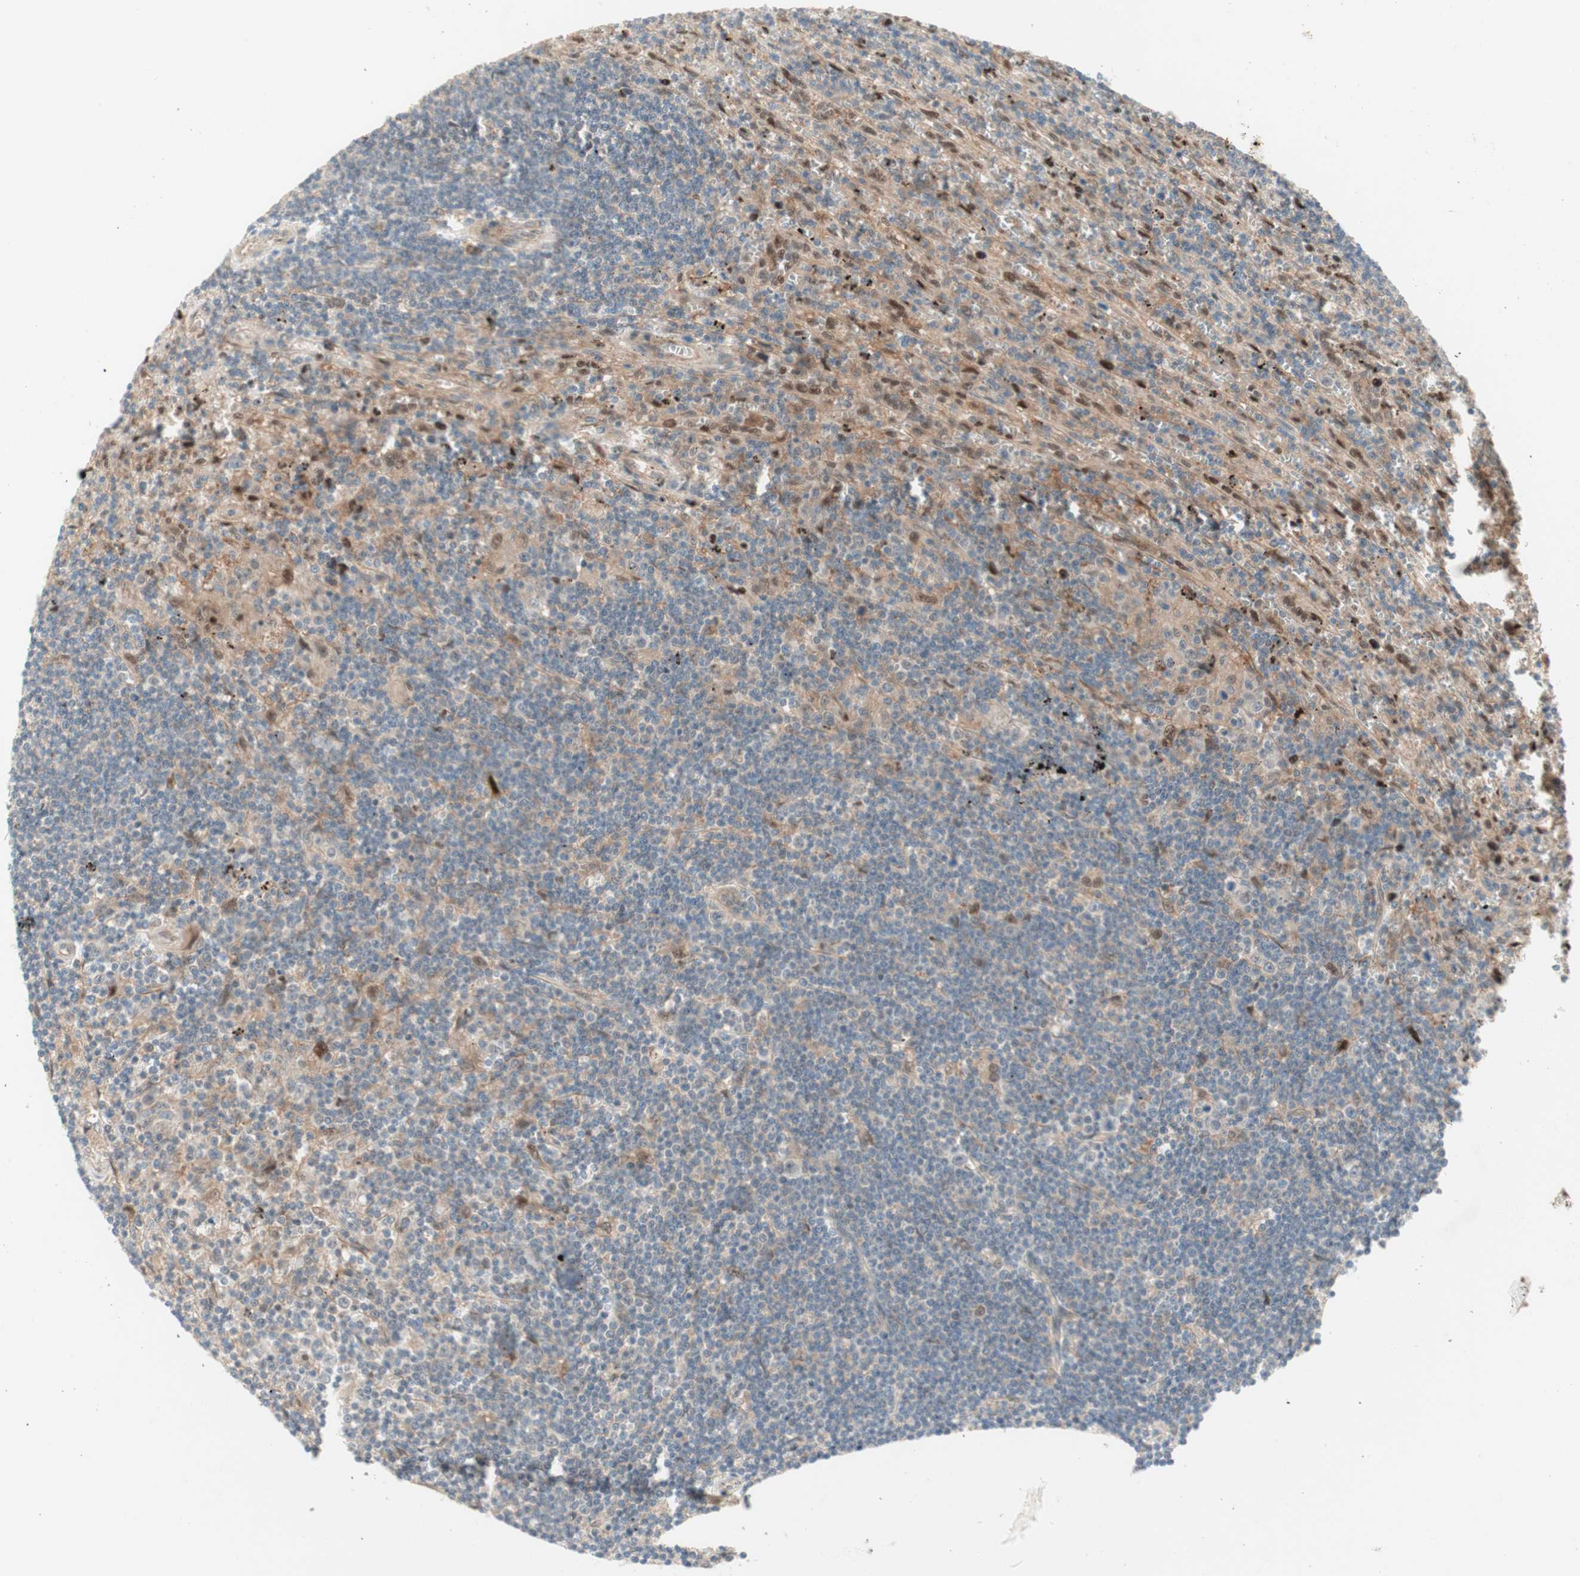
{"staining": {"intensity": "weak", "quantity": "<25%", "location": "cytoplasmic/membranous,nuclear"}, "tissue": "lymphoma", "cell_type": "Tumor cells", "image_type": "cancer", "snomed": [{"axis": "morphology", "description": "Malignant lymphoma, non-Hodgkin's type, Low grade"}, {"axis": "topography", "description": "Spleen"}], "caption": "Immunohistochemistry (IHC) of low-grade malignant lymphoma, non-Hodgkin's type displays no staining in tumor cells. (DAB IHC with hematoxylin counter stain).", "gene": "RFNG", "patient": {"sex": "male", "age": 76}}